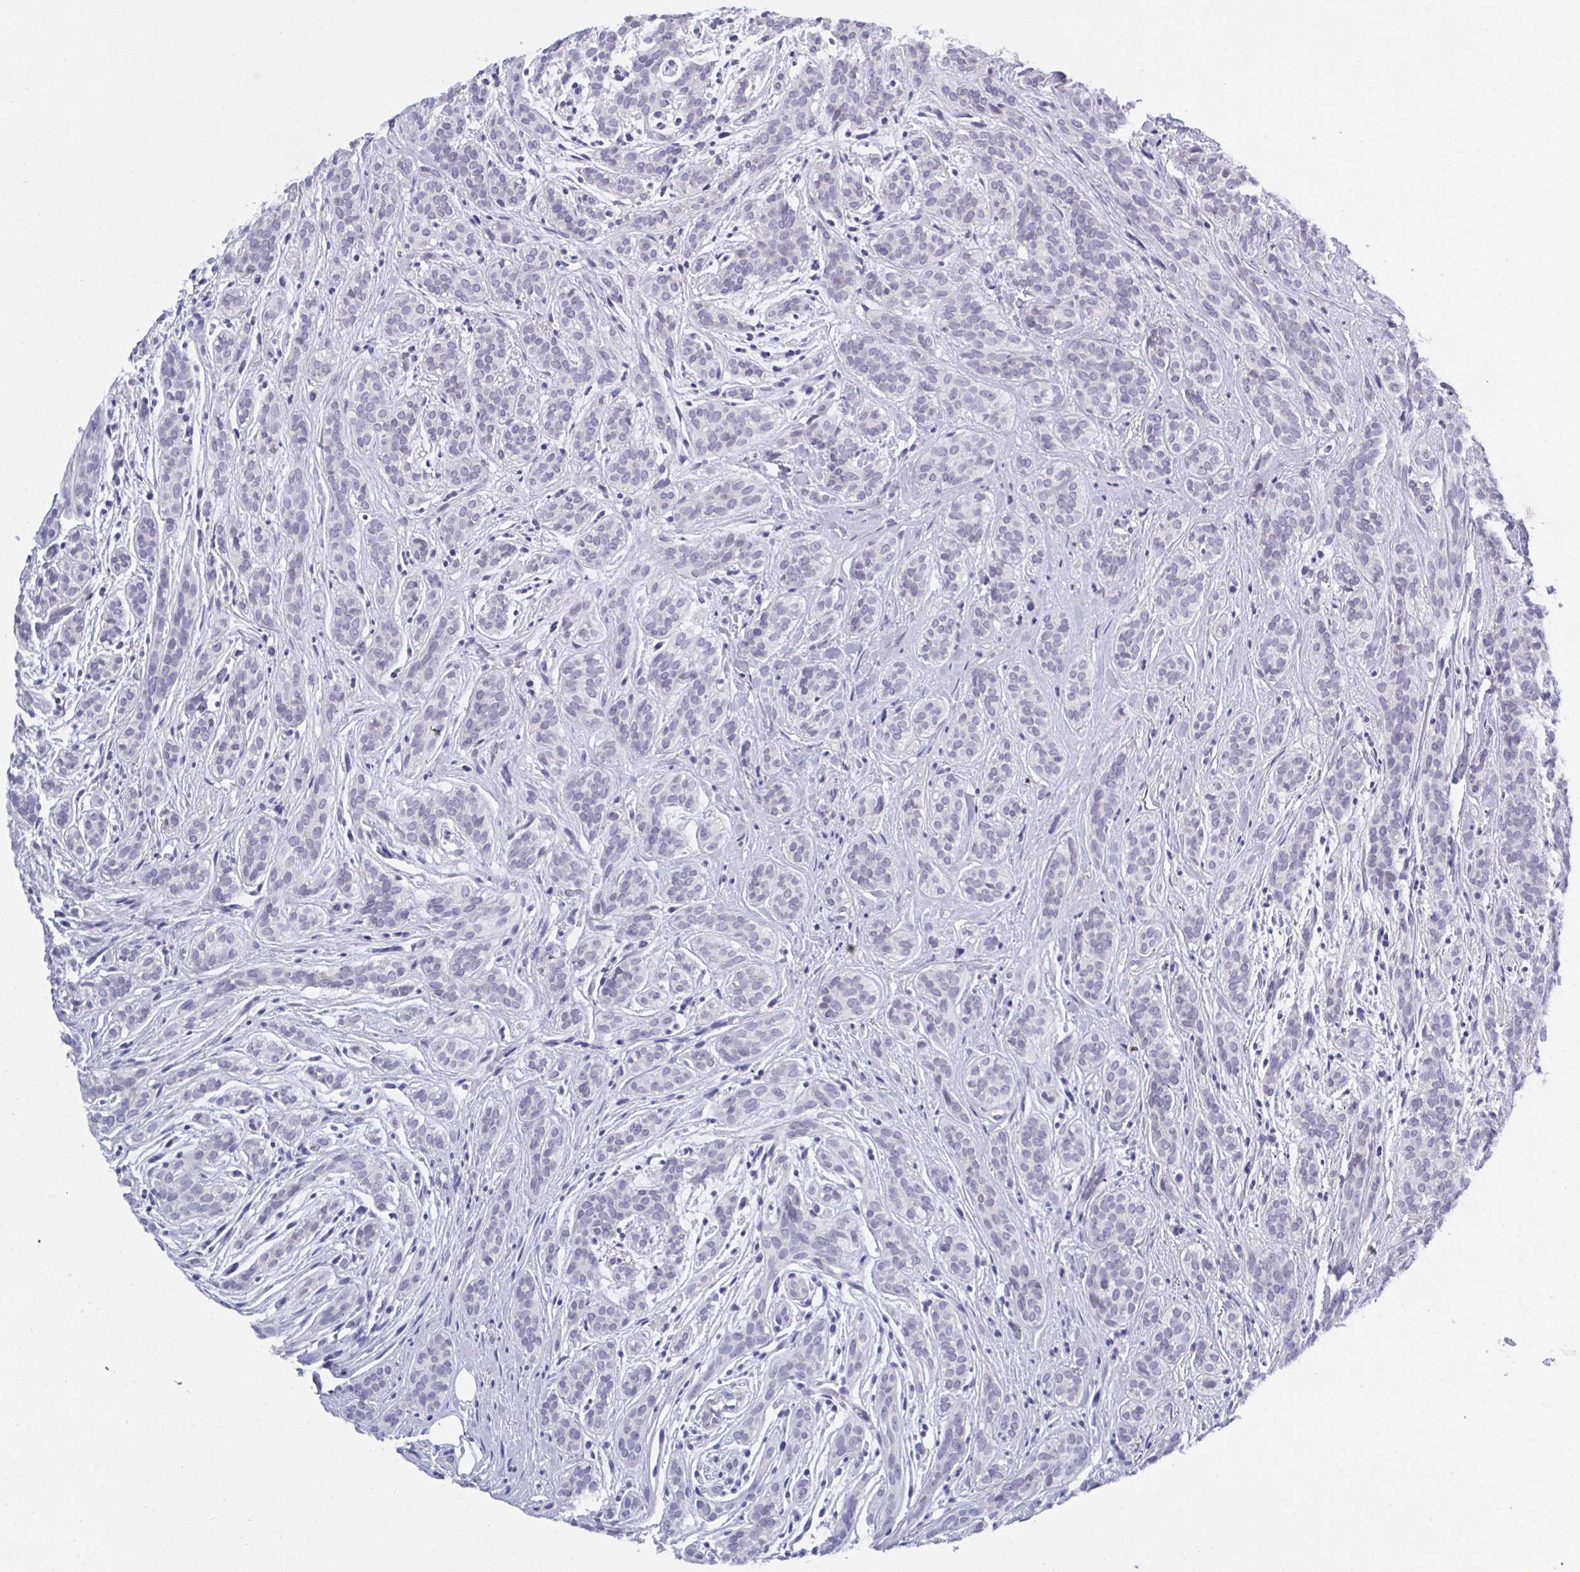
{"staining": {"intensity": "weak", "quantity": "<25%", "location": "nuclear"}, "tissue": "head and neck cancer", "cell_type": "Tumor cells", "image_type": "cancer", "snomed": [{"axis": "morphology", "description": "Adenocarcinoma, NOS"}, {"axis": "topography", "description": "Head-Neck"}], "caption": "Micrograph shows no significant protein positivity in tumor cells of head and neck adenocarcinoma.", "gene": "BMAL2", "patient": {"sex": "female", "age": 57}}